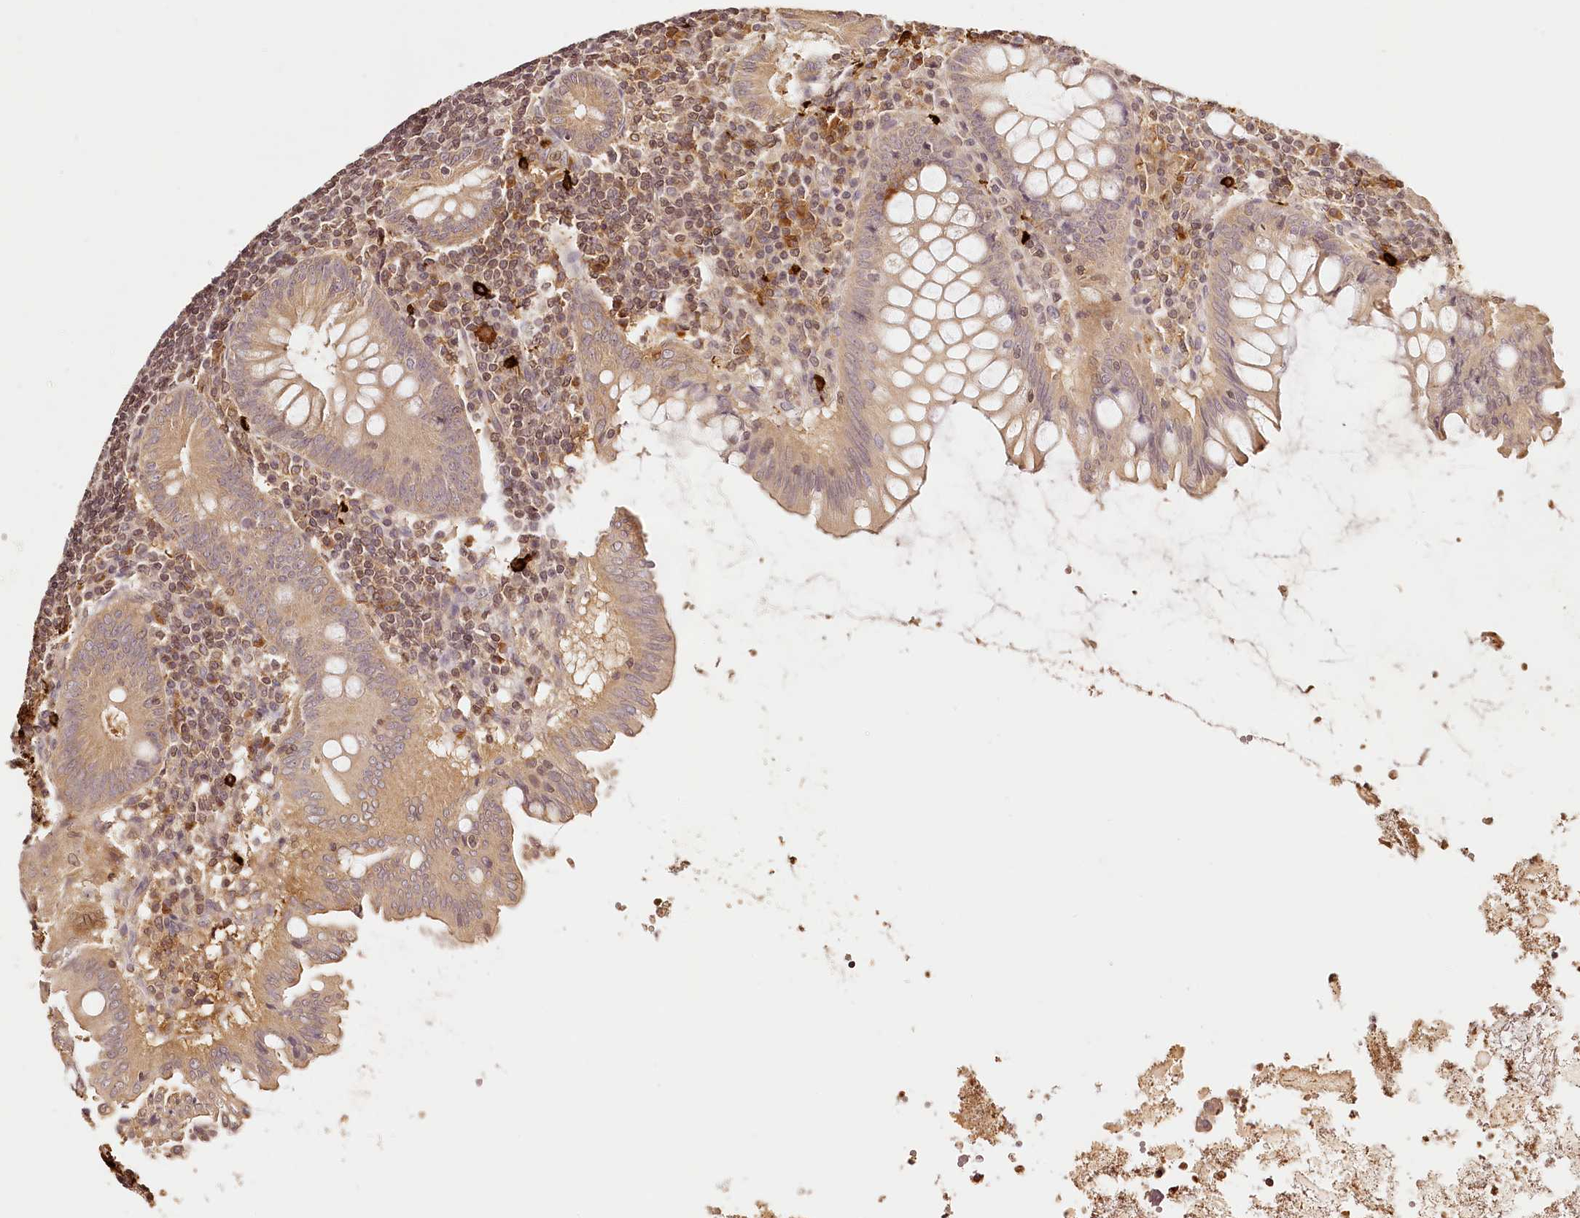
{"staining": {"intensity": "moderate", "quantity": ">75%", "location": "cytoplasmic/membranous"}, "tissue": "appendix", "cell_type": "Glandular cells", "image_type": "normal", "snomed": [{"axis": "morphology", "description": "Normal tissue, NOS"}, {"axis": "topography", "description": "Appendix"}], "caption": "A brown stain labels moderate cytoplasmic/membranous expression of a protein in glandular cells of benign appendix.", "gene": "SYNGR1", "patient": {"sex": "female", "age": 54}}